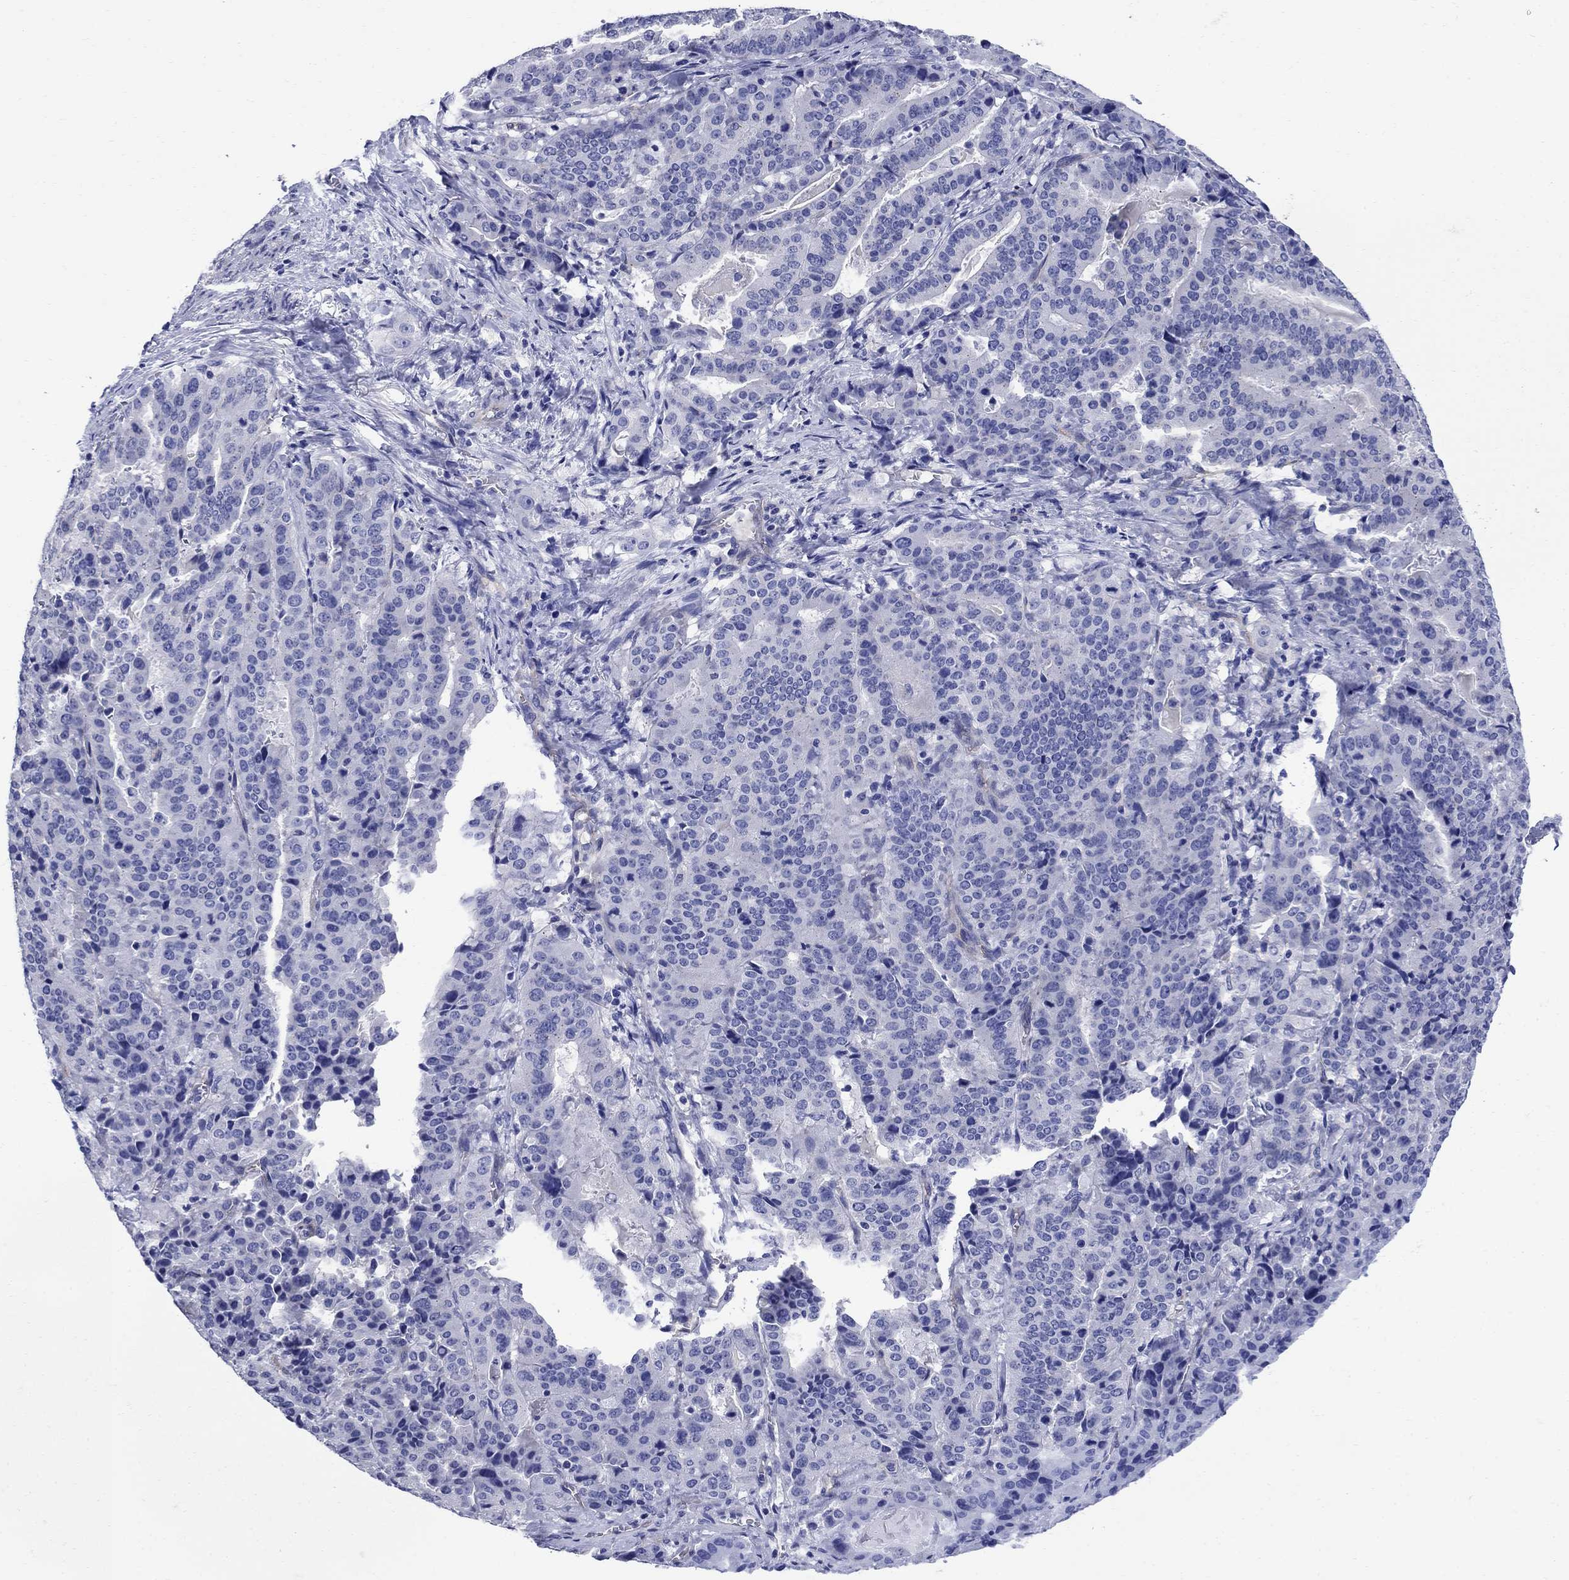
{"staining": {"intensity": "negative", "quantity": "none", "location": "none"}, "tissue": "stomach cancer", "cell_type": "Tumor cells", "image_type": "cancer", "snomed": [{"axis": "morphology", "description": "Adenocarcinoma, NOS"}, {"axis": "topography", "description": "Stomach"}], "caption": "This is an IHC histopathology image of stomach cancer (adenocarcinoma). There is no expression in tumor cells.", "gene": "SMCP", "patient": {"sex": "male", "age": 48}}